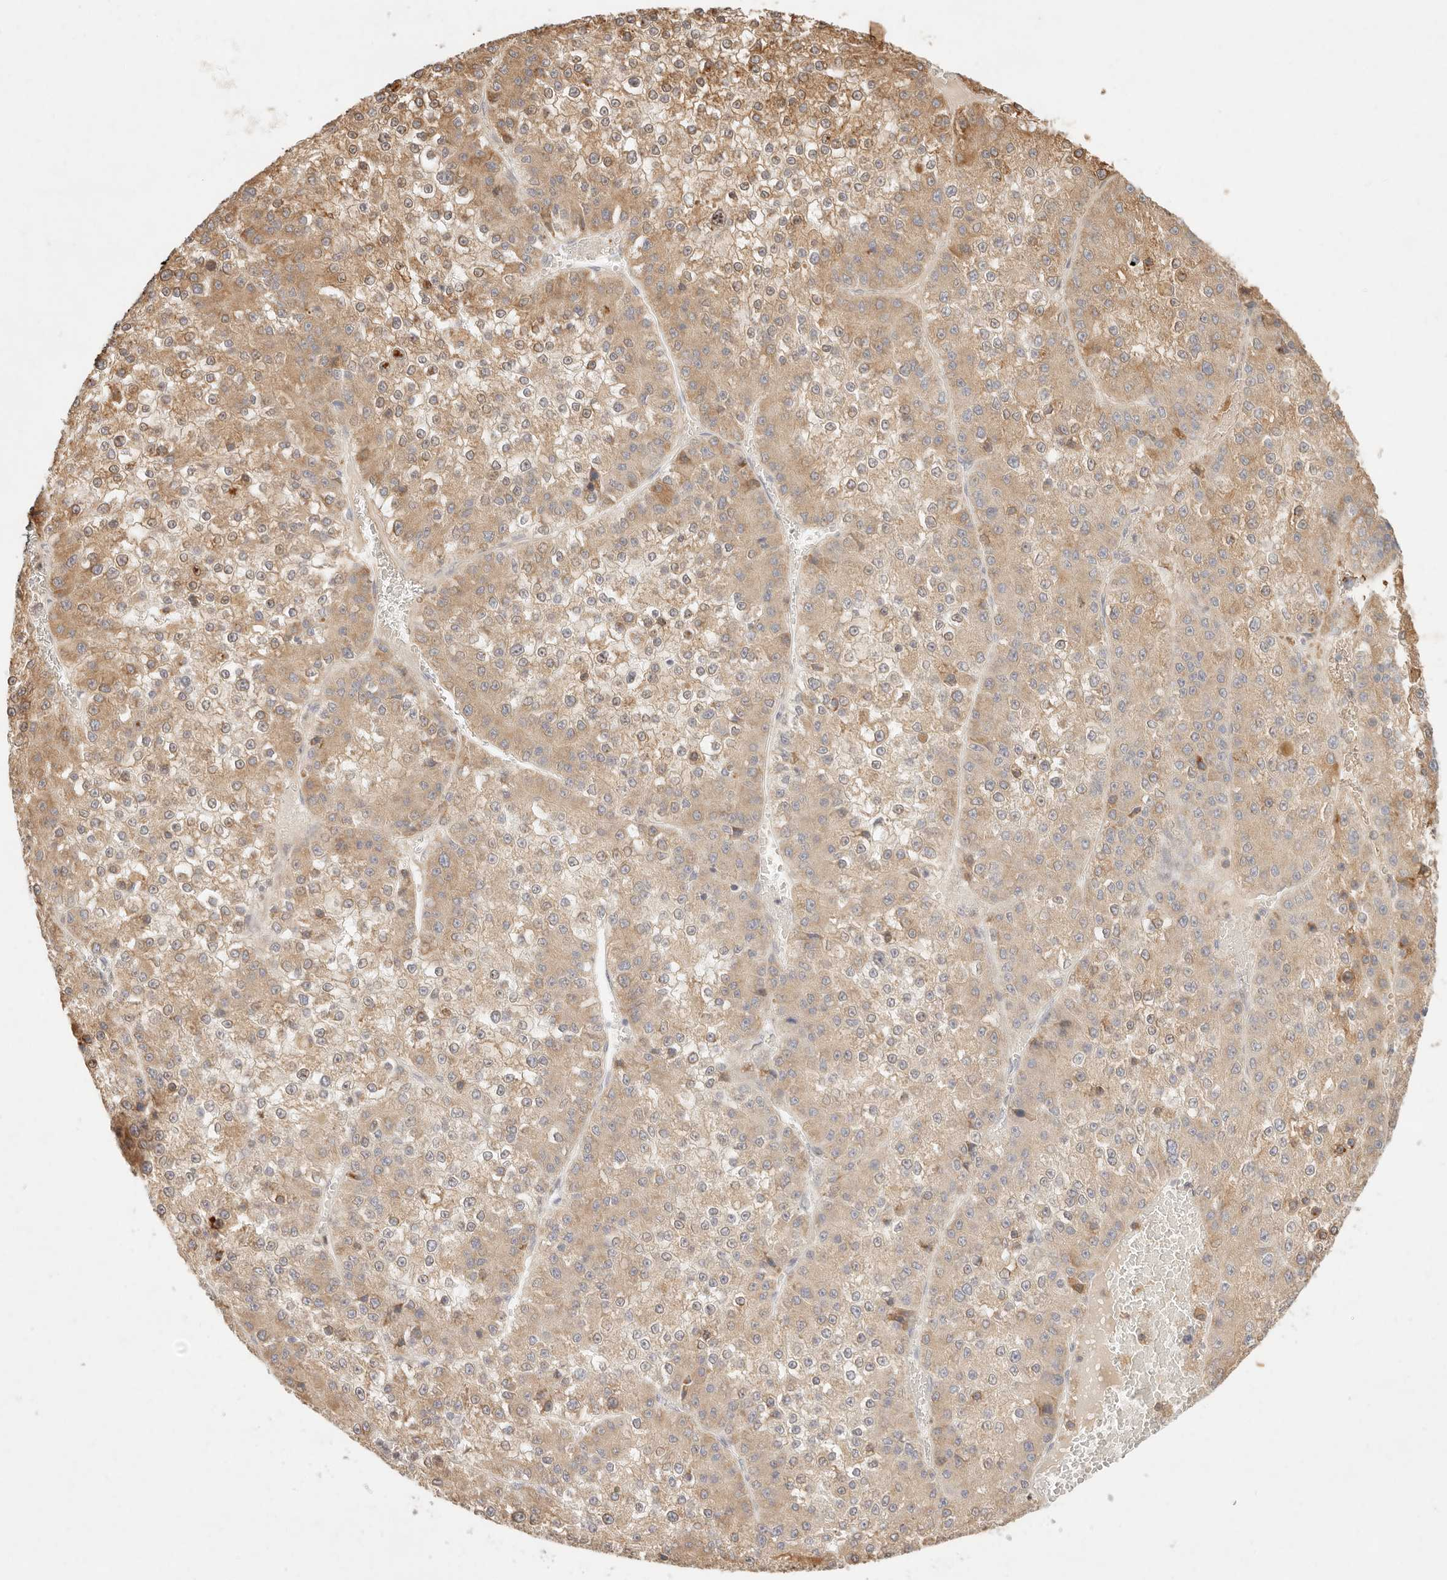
{"staining": {"intensity": "moderate", "quantity": ">75%", "location": "cytoplasmic/membranous"}, "tissue": "liver cancer", "cell_type": "Tumor cells", "image_type": "cancer", "snomed": [{"axis": "morphology", "description": "Carcinoma, Hepatocellular, NOS"}, {"axis": "topography", "description": "Liver"}], "caption": "Human liver hepatocellular carcinoma stained with a brown dye shows moderate cytoplasmic/membranous positive positivity in approximately >75% of tumor cells.", "gene": "C1orf127", "patient": {"sex": "female", "age": 73}}